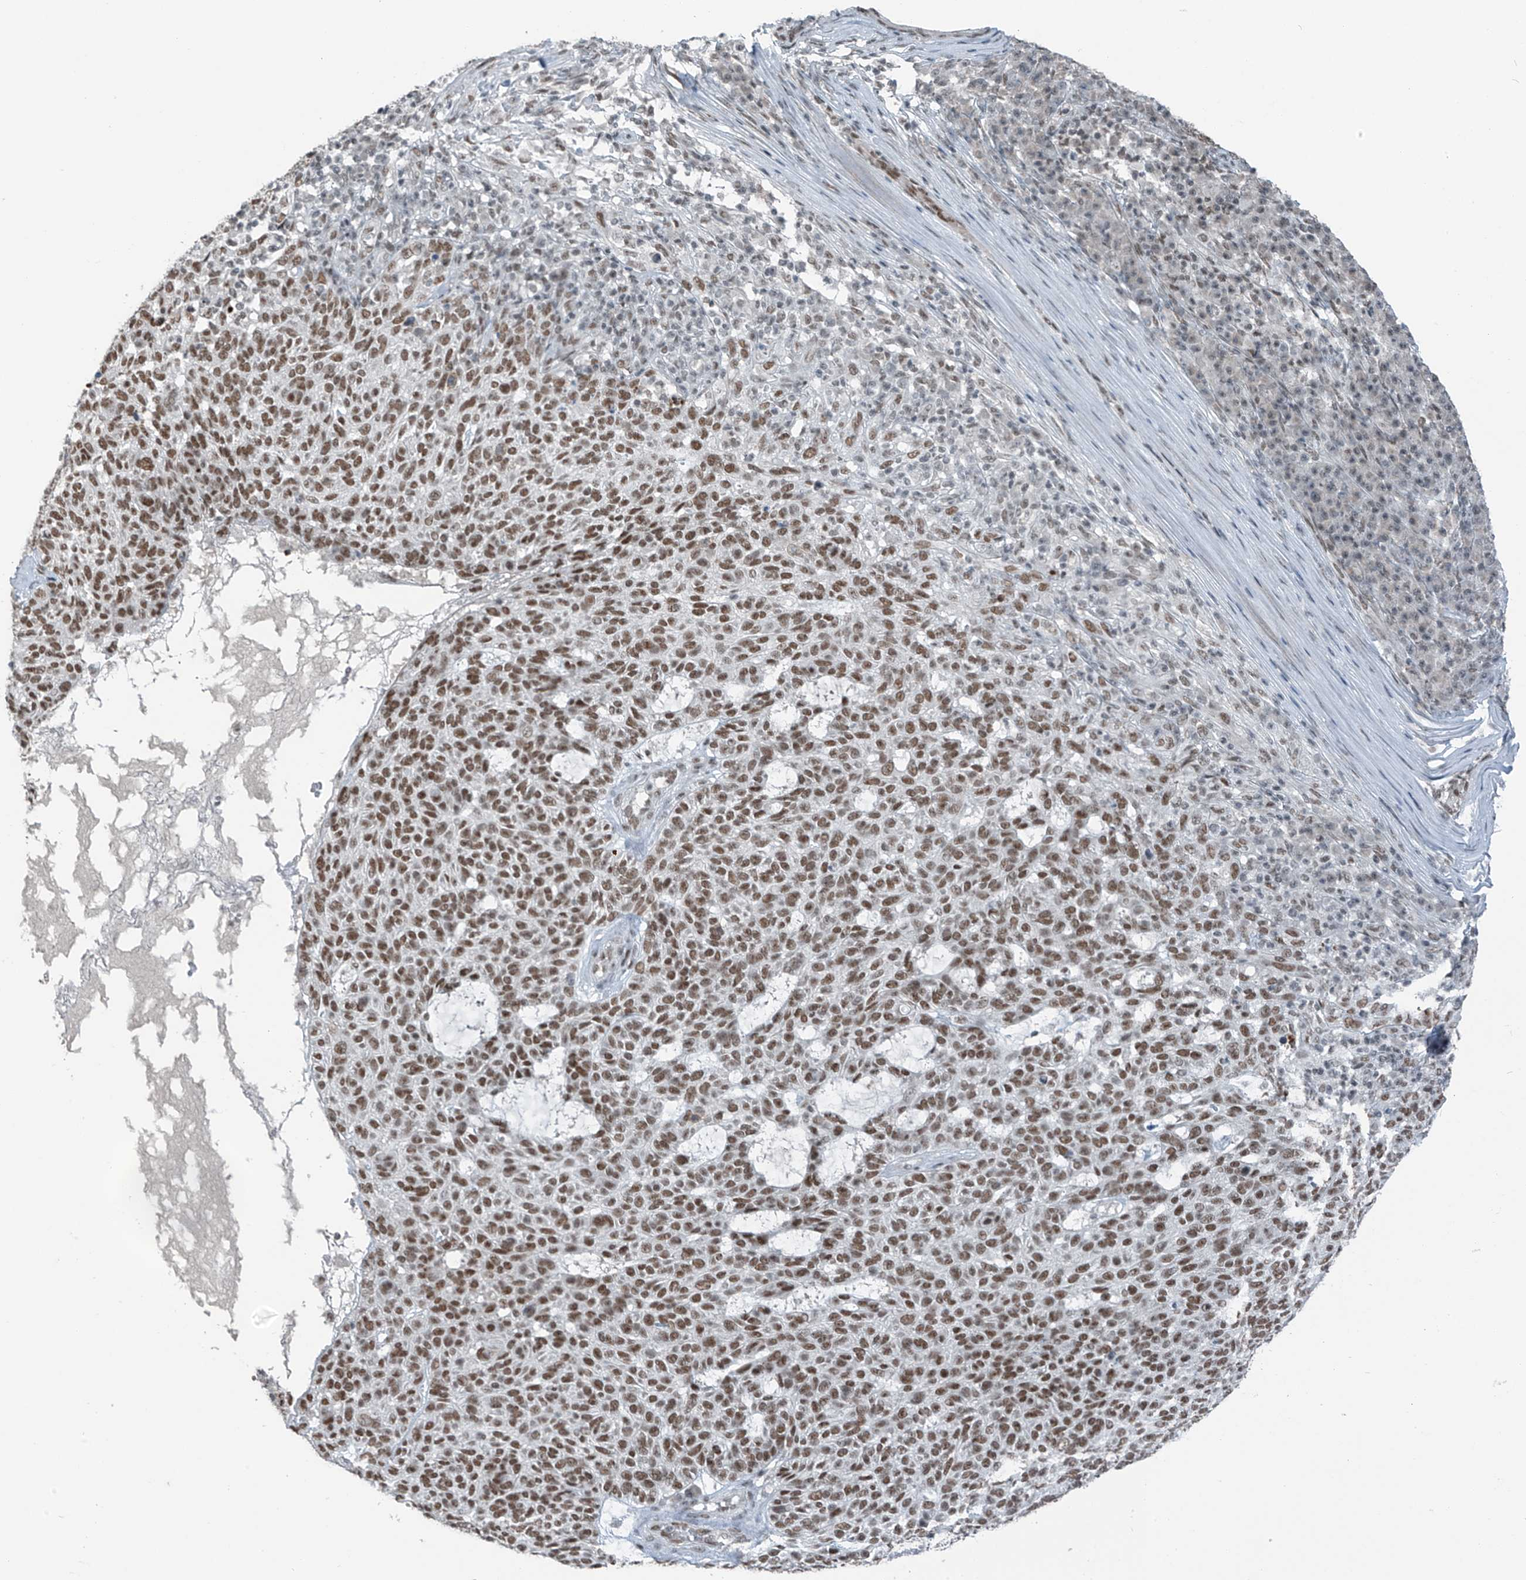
{"staining": {"intensity": "moderate", "quantity": ">75%", "location": "nuclear"}, "tissue": "skin cancer", "cell_type": "Tumor cells", "image_type": "cancer", "snomed": [{"axis": "morphology", "description": "Squamous cell carcinoma, NOS"}, {"axis": "topography", "description": "Skin"}], "caption": "Protein staining reveals moderate nuclear positivity in about >75% of tumor cells in skin cancer (squamous cell carcinoma).", "gene": "WRNIP1", "patient": {"sex": "female", "age": 90}}